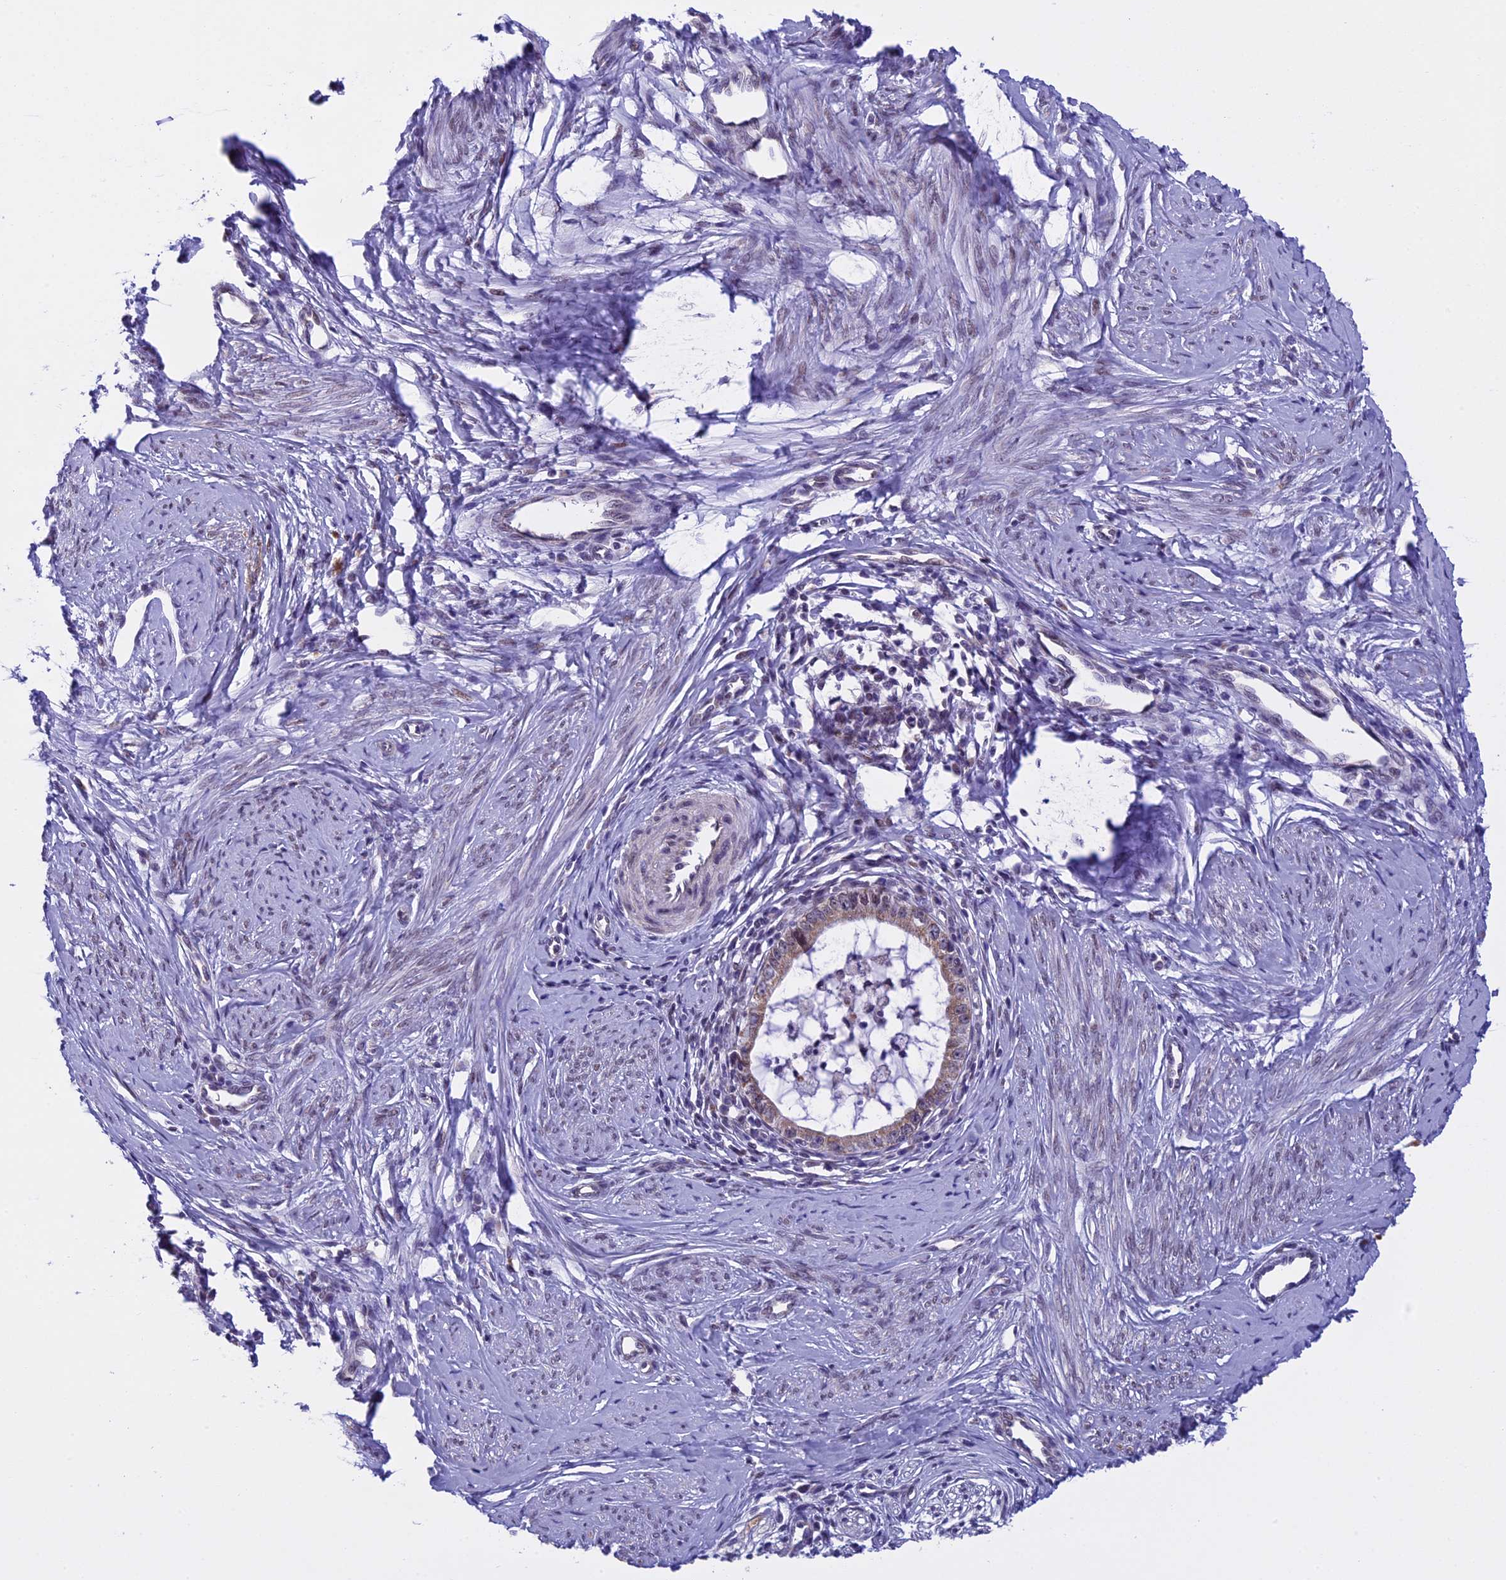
{"staining": {"intensity": "moderate", "quantity": ">75%", "location": "cytoplasmic/membranous,nuclear"}, "tissue": "cervical cancer", "cell_type": "Tumor cells", "image_type": "cancer", "snomed": [{"axis": "morphology", "description": "Adenocarcinoma, NOS"}, {"axis": "topography", "description": "Cervix"}], "caption": "Cervical cancer (adenocarcinoma) stained for a protein (brown) reveals moderate cytoplasmic/membranous and nuclear positive staining in about >75% of tumor cells.", "gene": "ZNF317", "patient": {"sex": "female", "age": 36}}